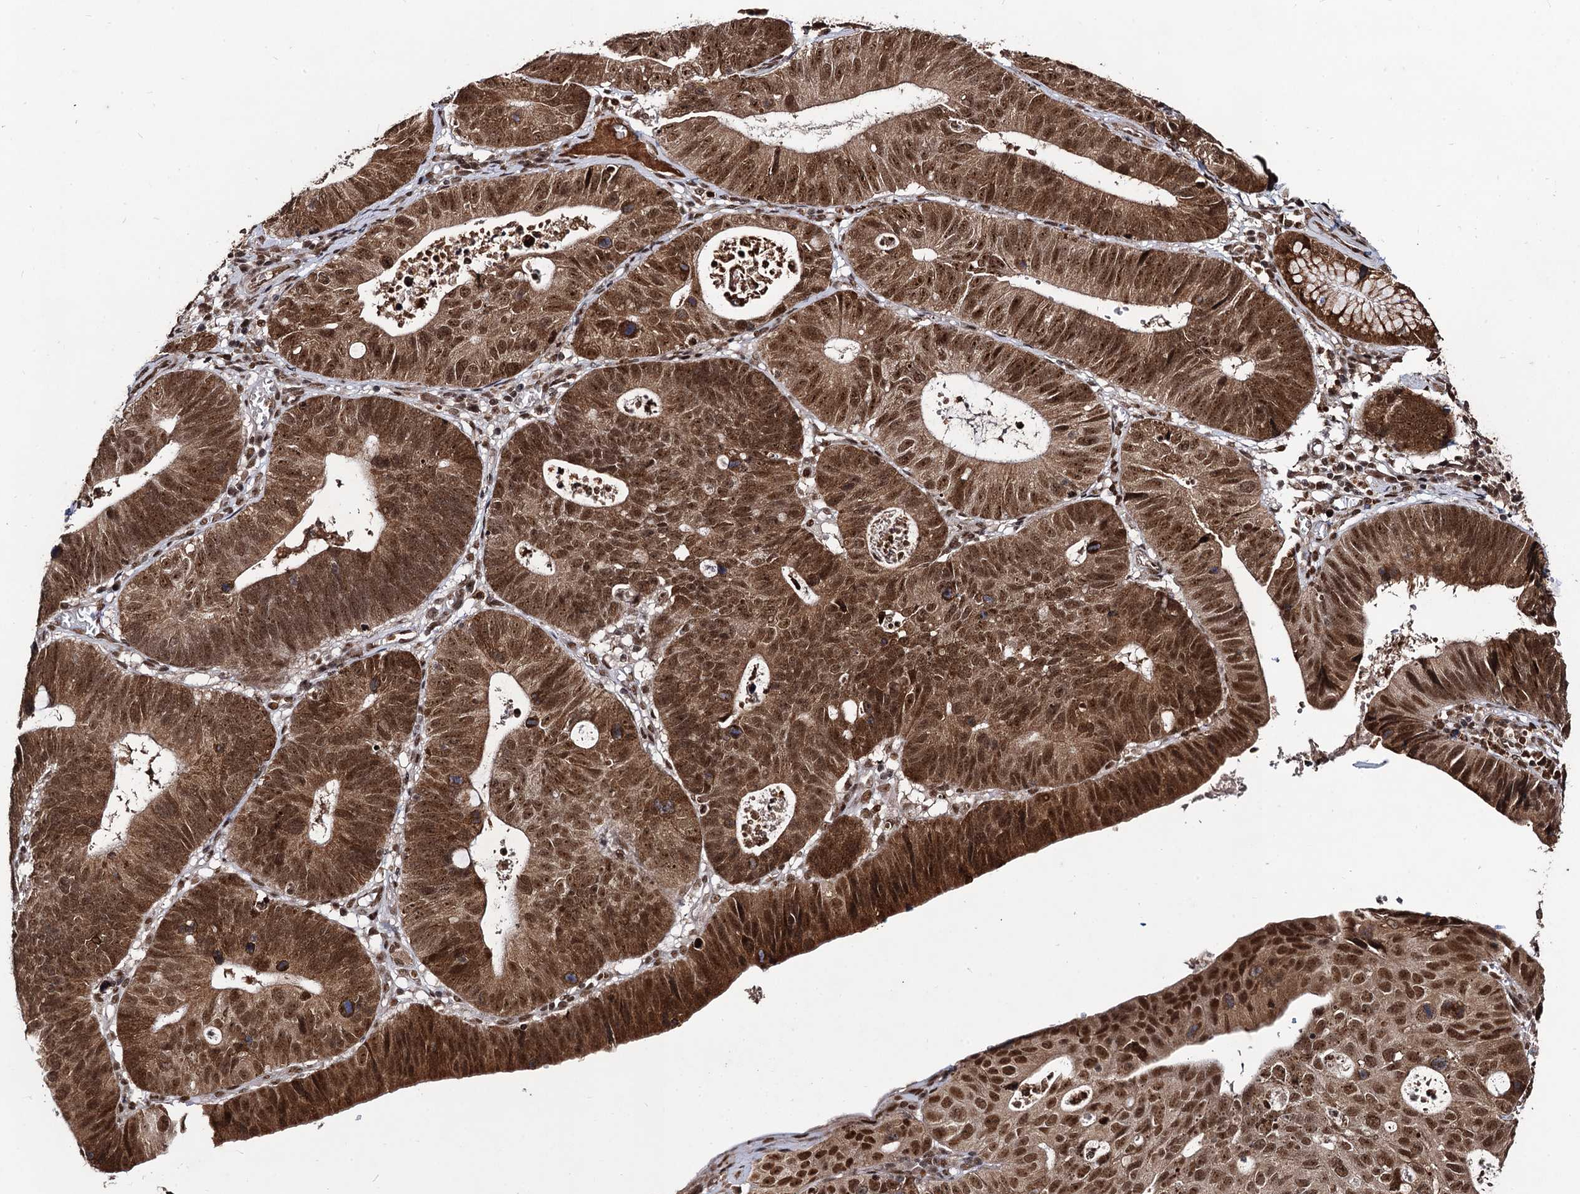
{"staining": {"intensity": "strong", "quantity": ">75%", "location": "cytoplasmic/membranous,nuclear"}, "tissue": "stomach cancer", "cell_type": "Tumor cells", "image_type": "cancer", "snomed": [{"axis": "morphology", "description": "Adenocarcinoma, NOS"}, {"axis": "topography", "description": "Stomach"}], "caption": "This histopathology image exhibits stomach adenocarcinoma stained with IHC to label a protein in brown. The cytoplasmic/membranous and nuclear of tumor cells show strong positivity for the protein. Nuclei are counter-stained blue.", "gene": "SFSWAP", "patient": {"sex": "male", "age": 59}}